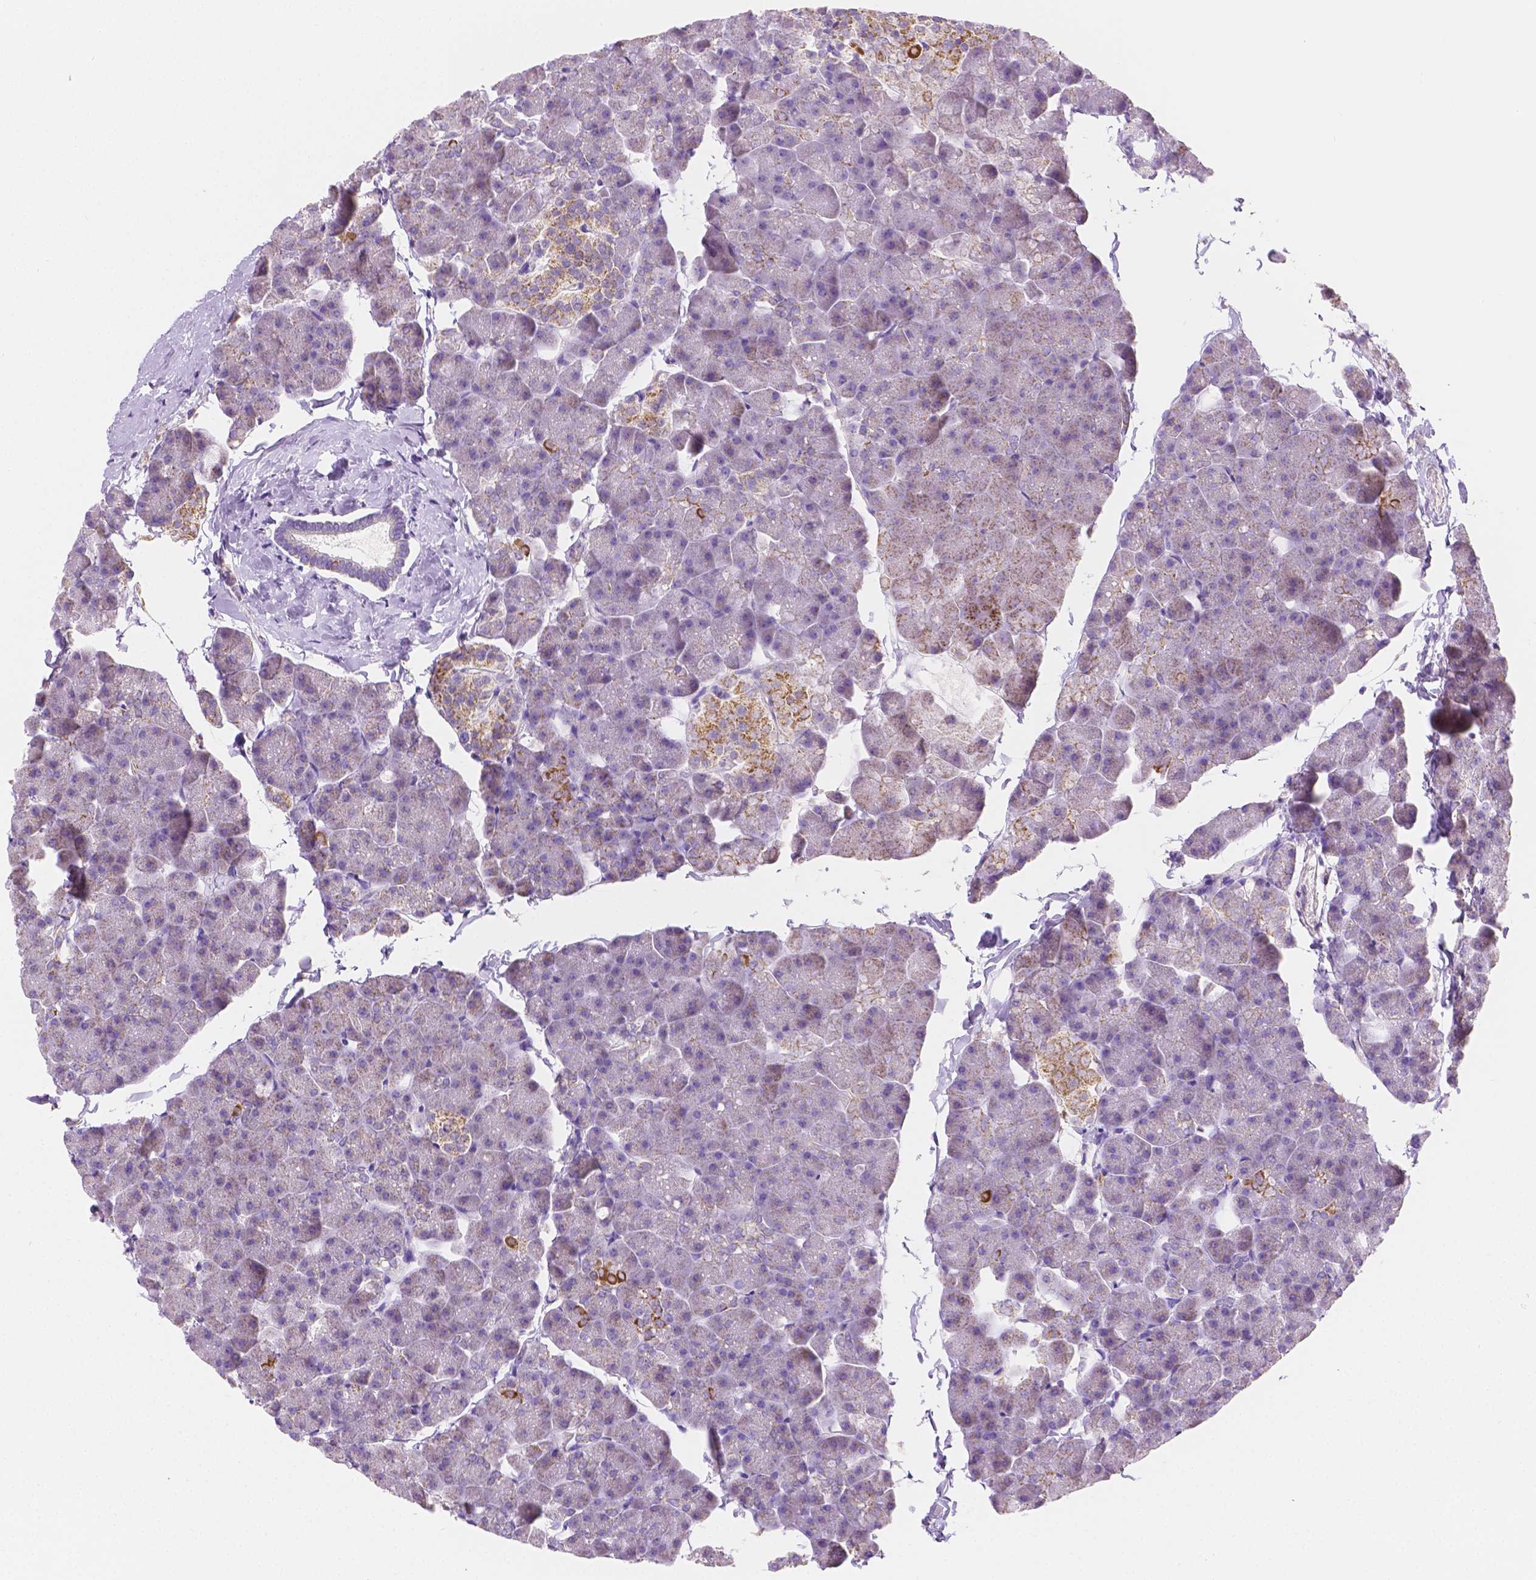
{"staining": {"intensity": "moderate", "quantity": "<25%", "location": "cytoplasmic/membranous"}, "tissue": "pancreas", "cell_type": "Exocrine glandular cells", "image_type": "normal", "snomed": [{"axis": "morphology", "description": "Normal tissue, NOS"}, {"axis": "topography", "description": "Pancreas"}], "caption": "Immunohistochemistry of normal human pancreas exhibits low levels of moderate cytoplasmic/membranous staining in approximately <25% of exocrine glandular cells. (IHC, brightfield microscopy, high magnification).", "gene": "SGTB", "patient": {"sex": "male", "age": 35}}